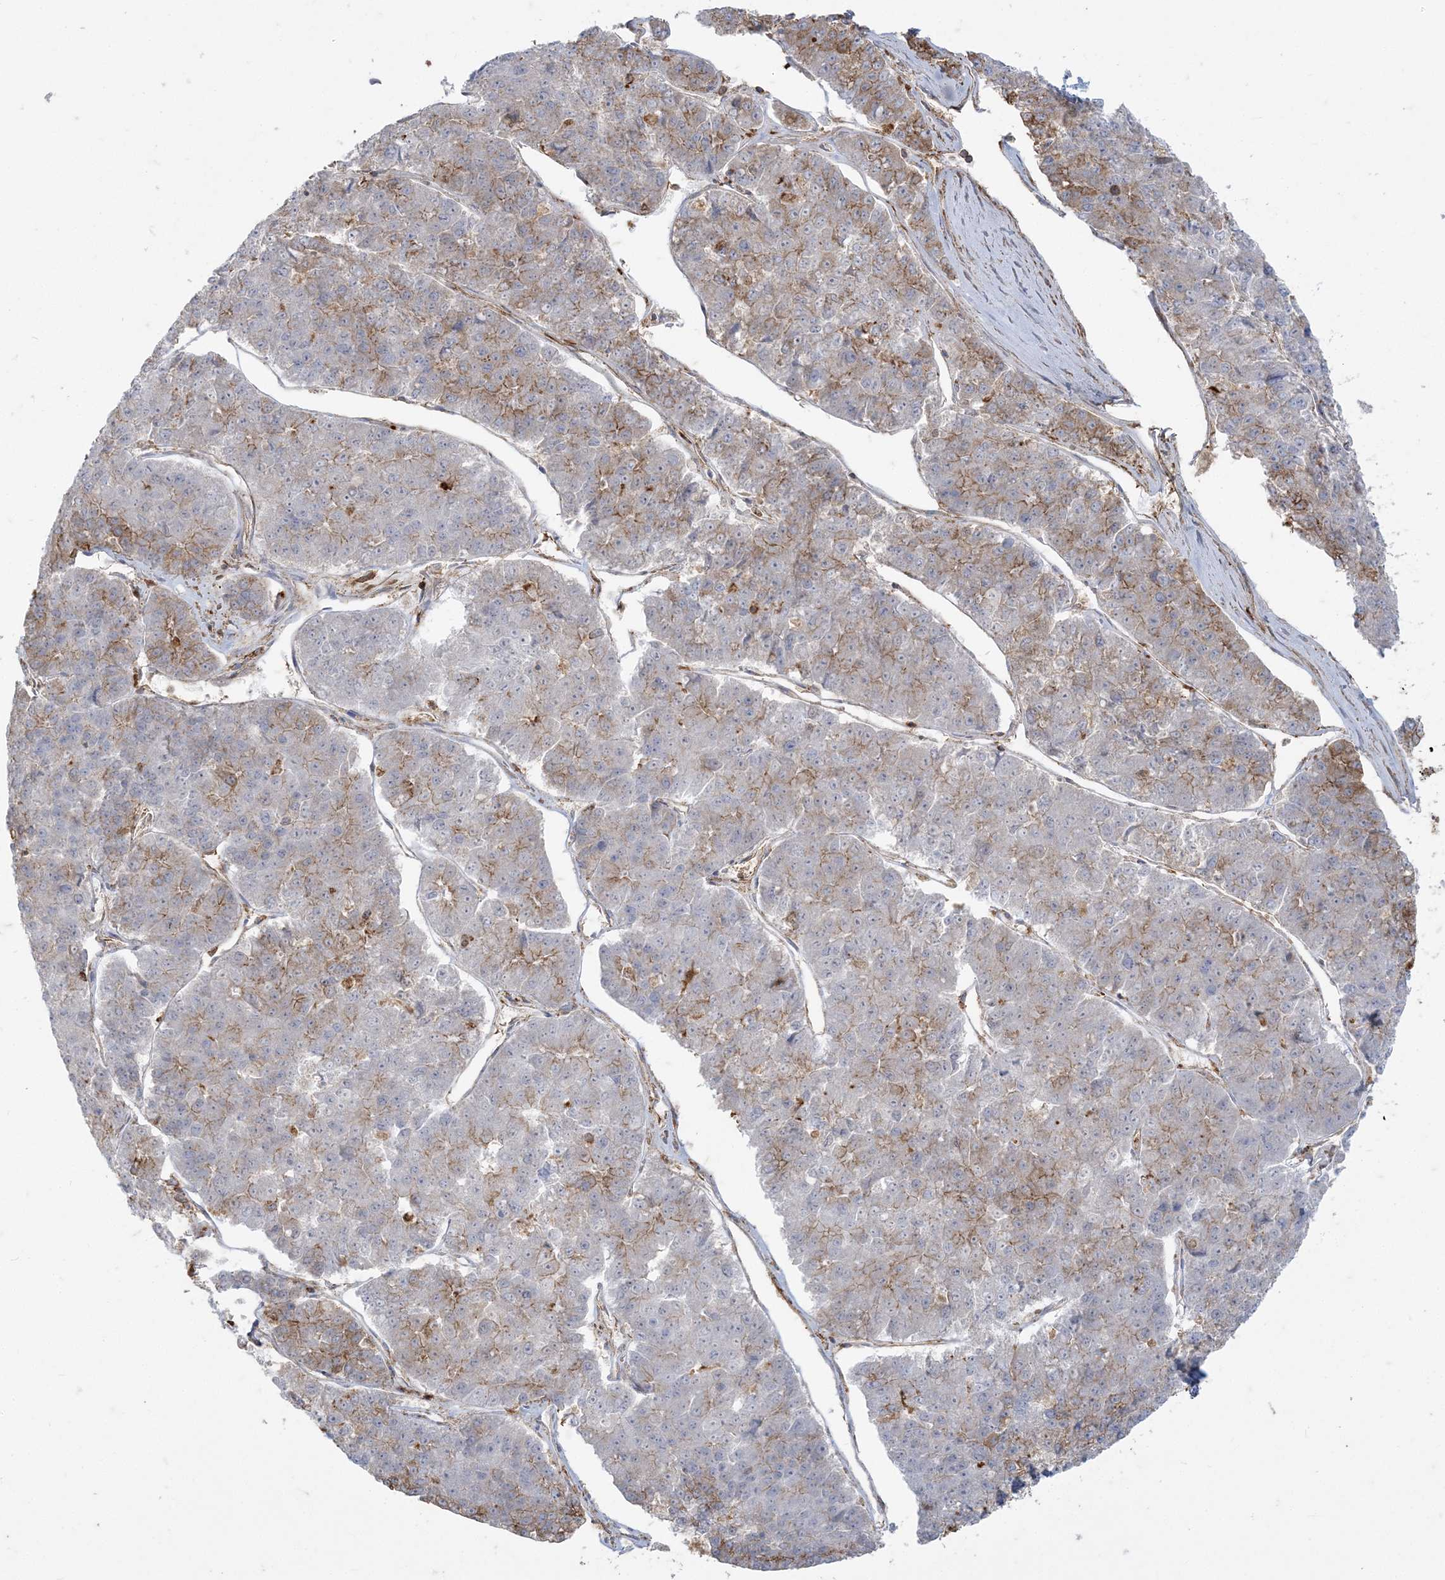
{"staining": {"intensity": "moderate", "quantity": "<25%", "location": "cytoplasmic/membranous"}, "tissue": "pancreatic cancer", "cell_type": "Tumor cells", "image_type": "cancer", "snomed": [{"axis": "morphology", "description": "Adenocarcinoma, NOS"}, {"axis": "topography", "description": "Pancreas"}], "caption": "Immunohistochemical staining of human pancreatic adenocarcinoma displays low levels of moderate cytoplasmic/membranous staining in about <25% of tumor cells.", "gene": "DERL3", "patient": {"sex": "male", "age": 50}}